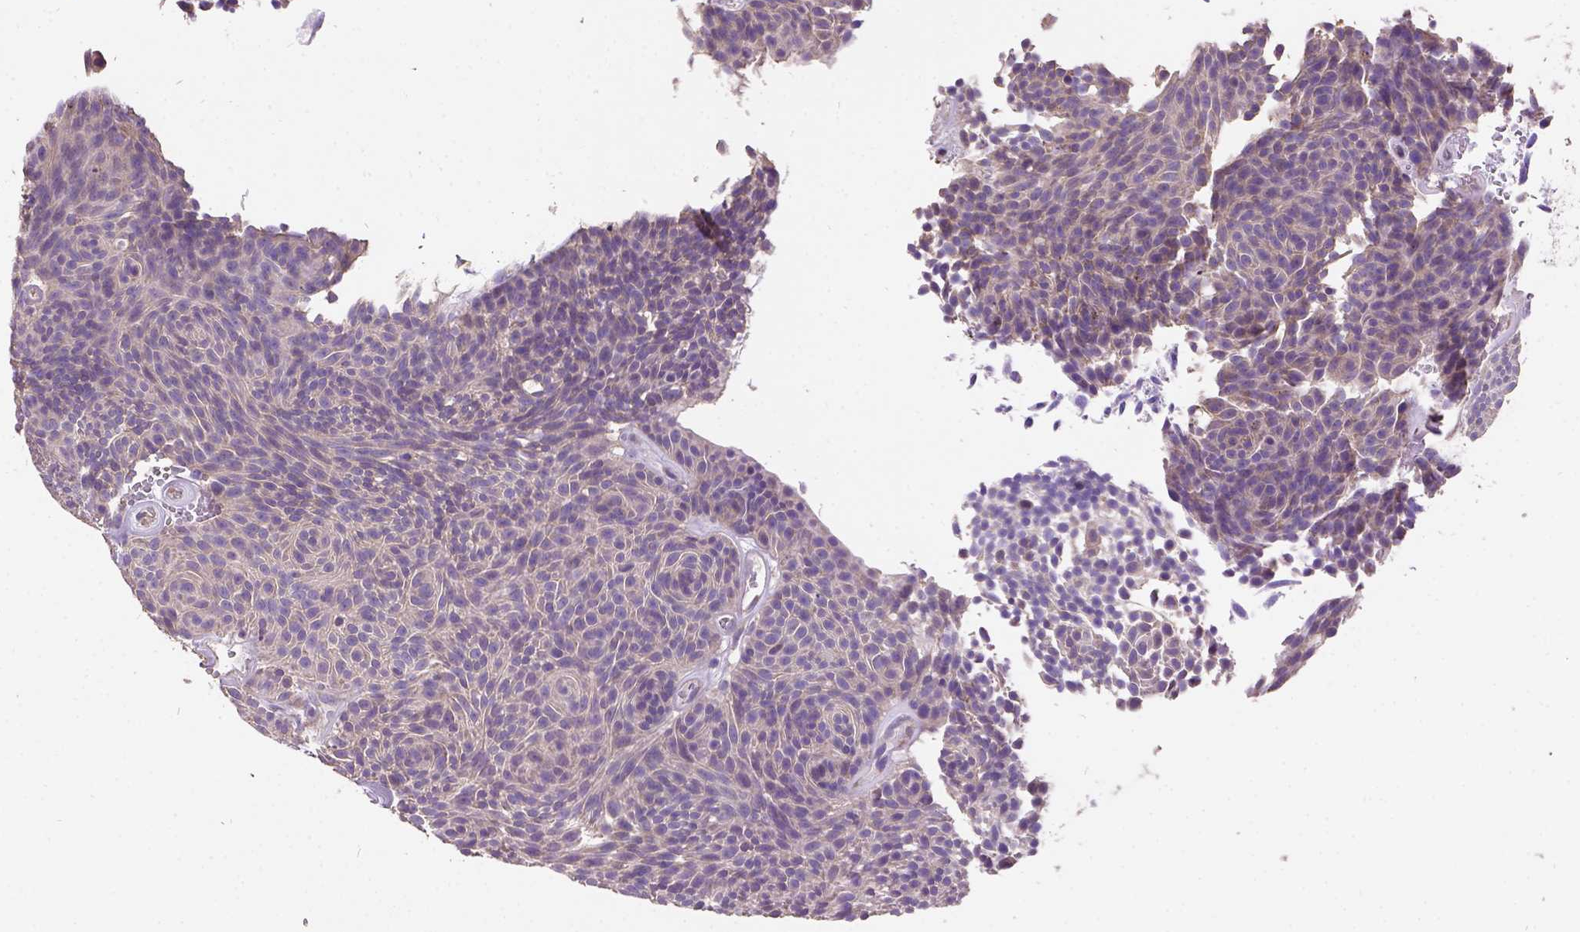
{"staining": {"intensity": "negative", "quantity": "none", "location": "none"}, "tissue": "urothelial cancer", "cell_type": "Tumor cells", "image_type": "cancer", "snomed": [{"axis": "morphology", "description": "Urothelial carcinoma, Low grade"}, {"axis": "topography", "description": "Urinary bladder"}], "caption": "Tumor cells show no significant staining in urothelial cancer.", "gene": "DQX1", "patient": {"sex": "male", "age": 77}}